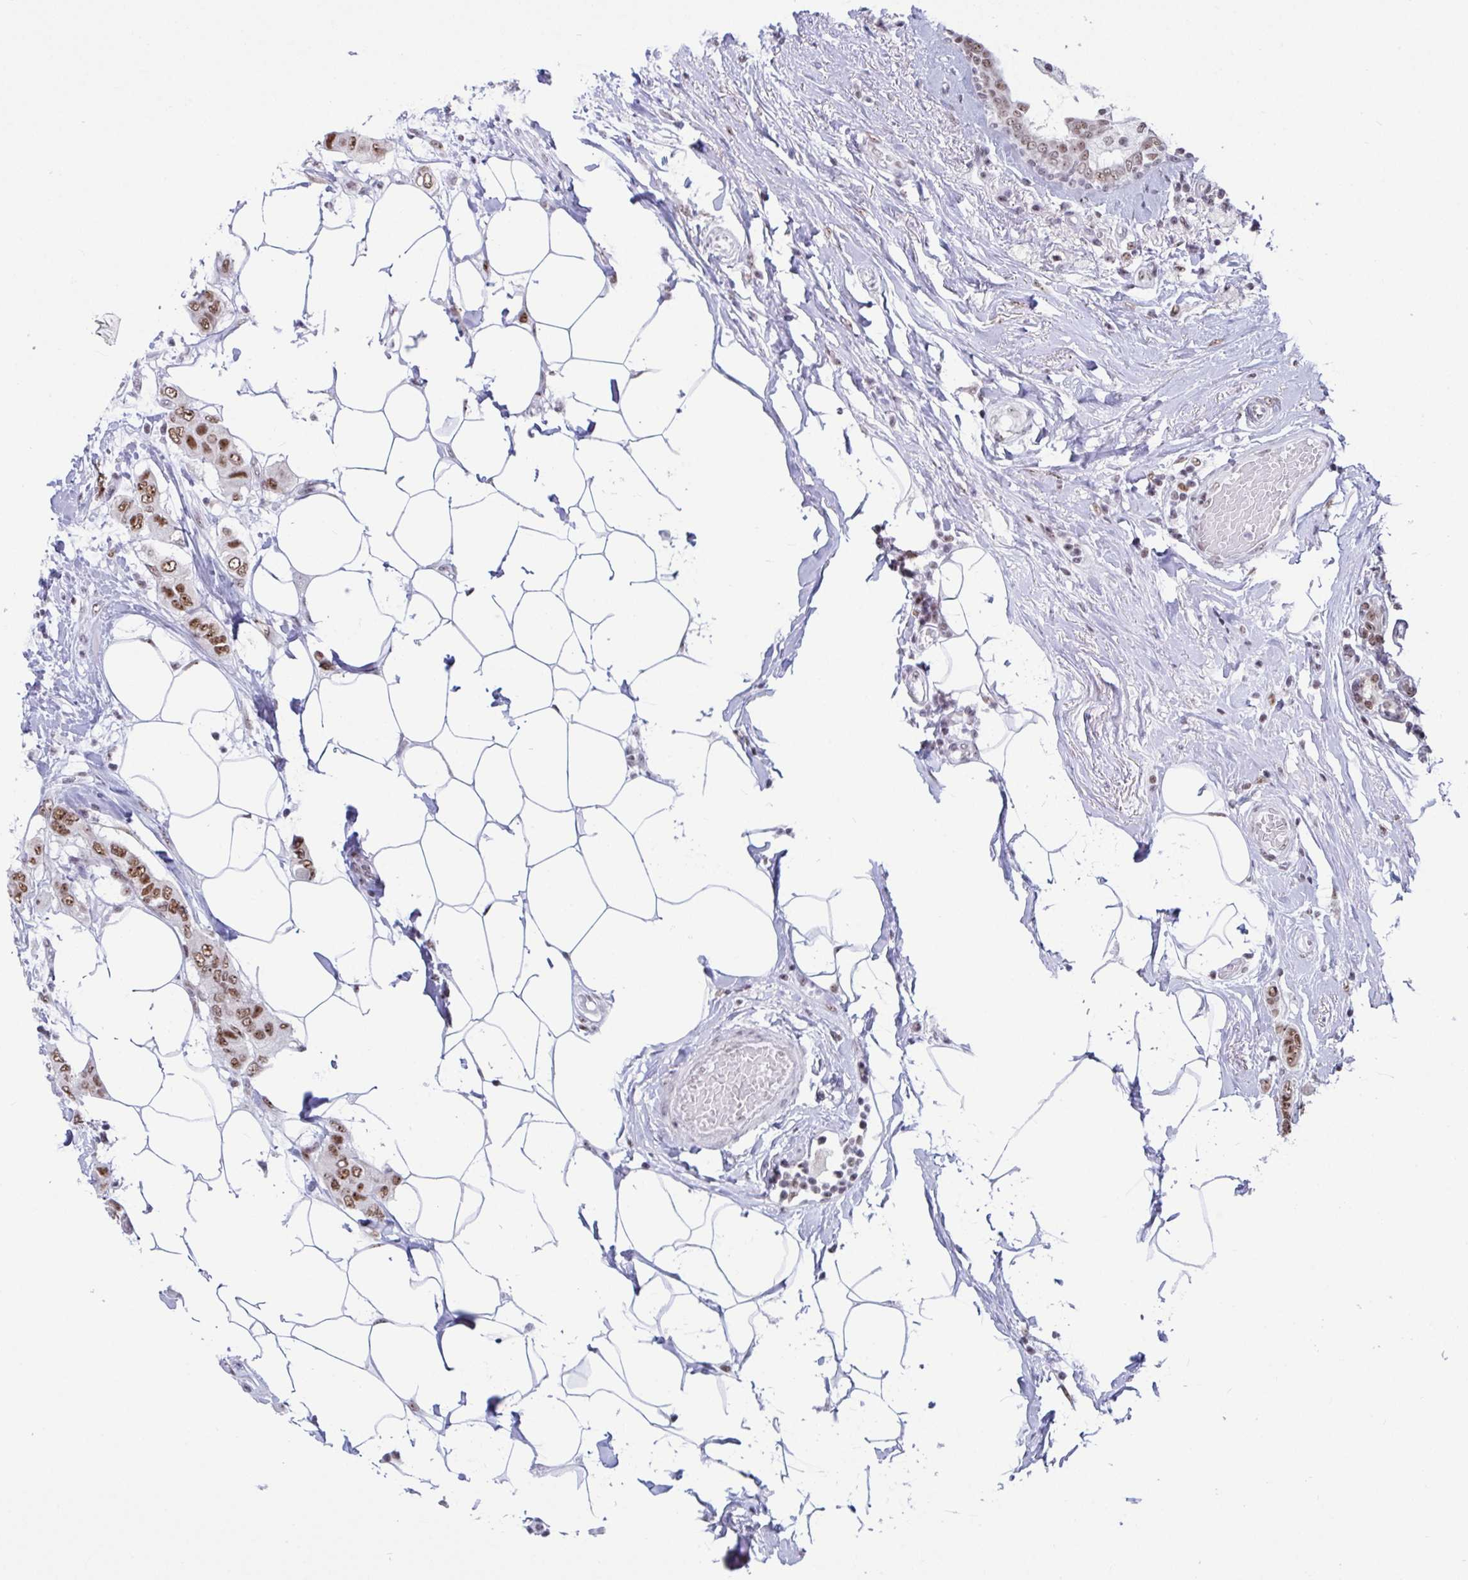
{"staining": {"intensity": "moderate", "quantity": ">75%", "location": "nuclear"}, "tissue": "breast cancer", "cell_type": "Tumor cells", "image_type": "cancer", "snomed": [{"axis": "morphology", "description": "Lobular carcinoma"}, {"axis": "topography", "description": "Breast"}], "caption": "Breast lobular carcinoma stained with a brown dye displays moderate nuclear positive staining in approximately >75% of tumor cells.", "gene": "SUPT16H", "patient": {"sex": "female", "age": 51}}